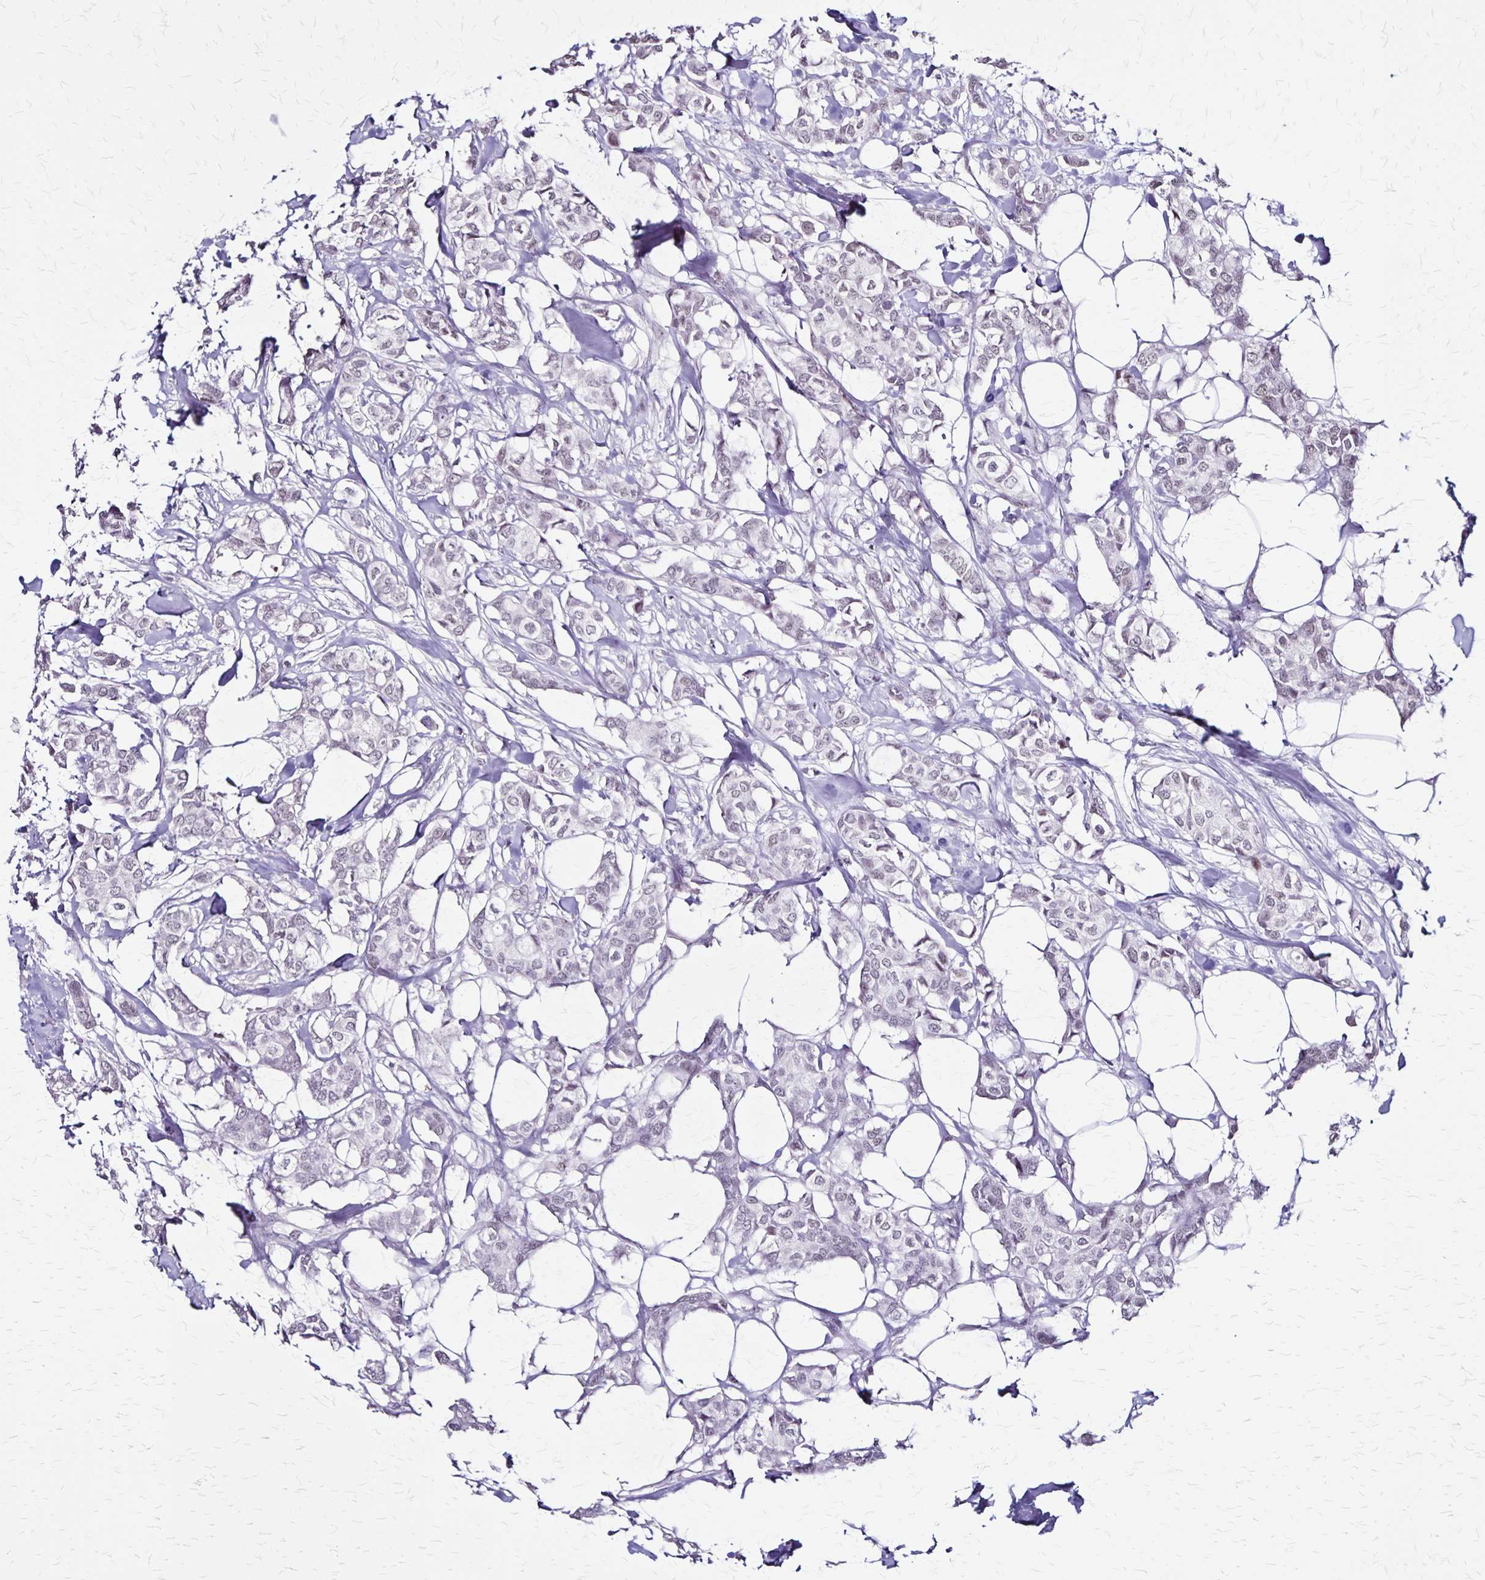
{"staining": {"intensity": "negative", "quantity": "none", "location": "none"}, "tissue": "breast cancer", "cell_type": "Tumor cells", "image_type": "cancer", "snomed": [{"axis": "morphology", "description": "Duct carcinoma"}, {"axis": "topography", "description": "Breast"}], "caption": "Human invasive ductal carcinoma (breast) stained for a protein using immunohistochemistry demonstrates no staining in tumor cells.", "gene": "PLXNA4", "patient": {"sex": "female", "age": 62}}